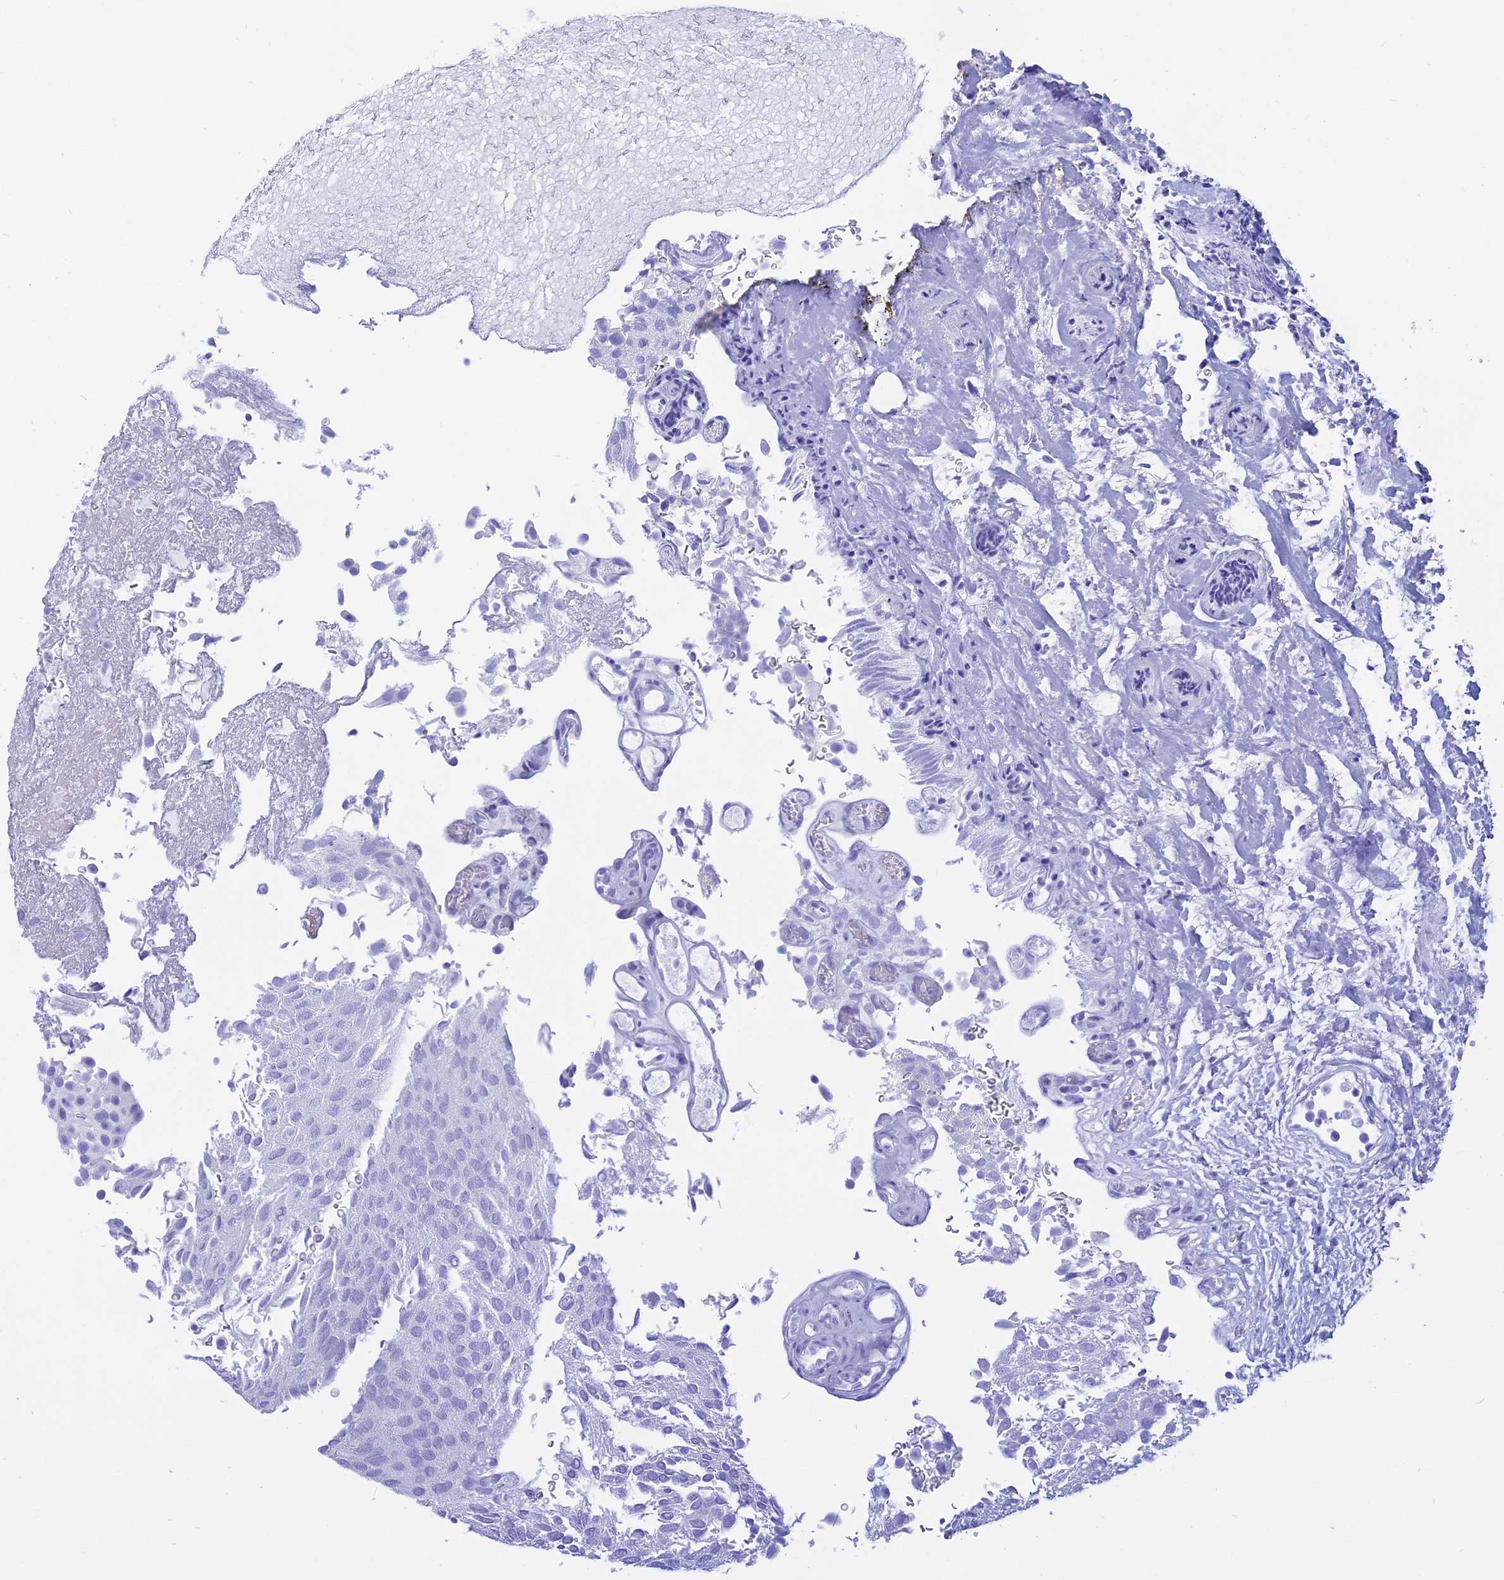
{"staining": {"intensity": "negative", "quantity": "none", "location": "none"}, "tissue": "urothelial cancer", "cell_type": "Tumor cells", "image_type": "cancer", "snomed": [{"axis": "morphology", "description": "Urothelial carcinoma, Low grade"}, {"axis": "topography", "description": "Urinary bladder"}], "caption": "Urothelial cancer was stained to show a protein in brown. There is no significant positivity in tumor cells.", "gene": "ISCA1", "patient": {"sex": "male", "age": 78}}